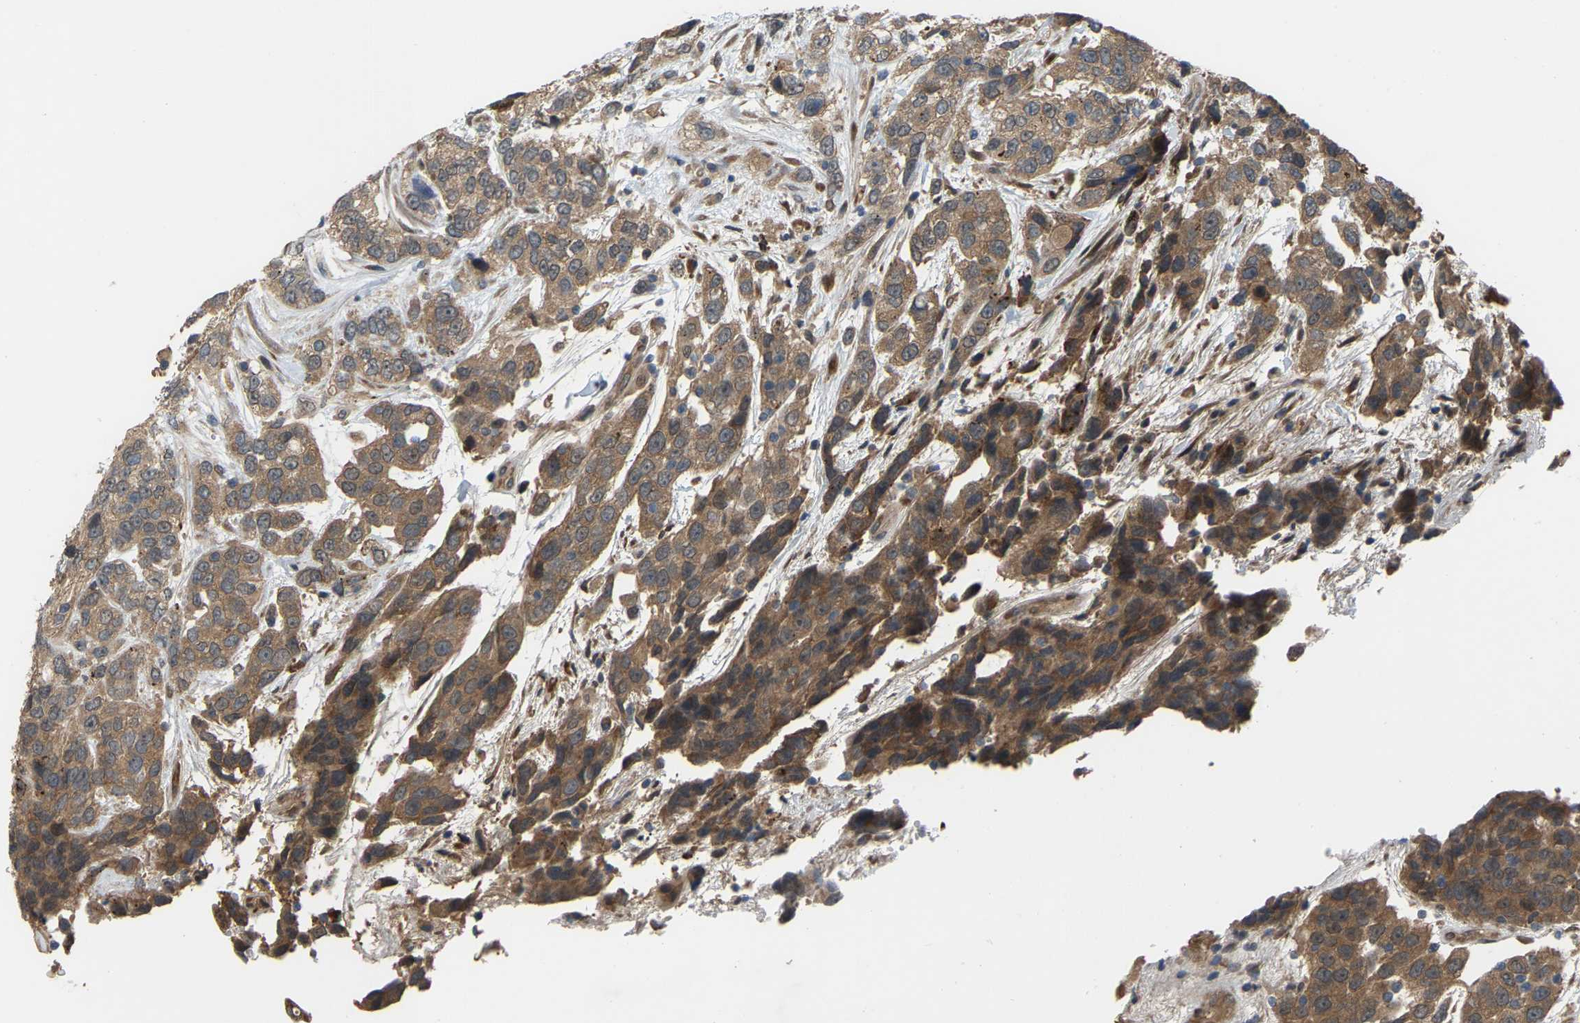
{"staining": {"intensity": "moderate", "quantity": ">75%", "location": "cytoplasmic/membranous"}, "tissue": "urothelial cancer", "cell_type": "Tumor cells", "image_type": "cancer", "snomed": [{"axis": "morphology", "description": "Urothelial carcinoma, High grade"}, {"axis": "topography", "description": "Urinary bladder"}], "caption": "Tumor cells exhibit moderate cytoplasmic/membranous expression in about >75% of cells in urothelial cancer.", "gene": "CROT", "patient": {"sex": "female", "age": 80}}